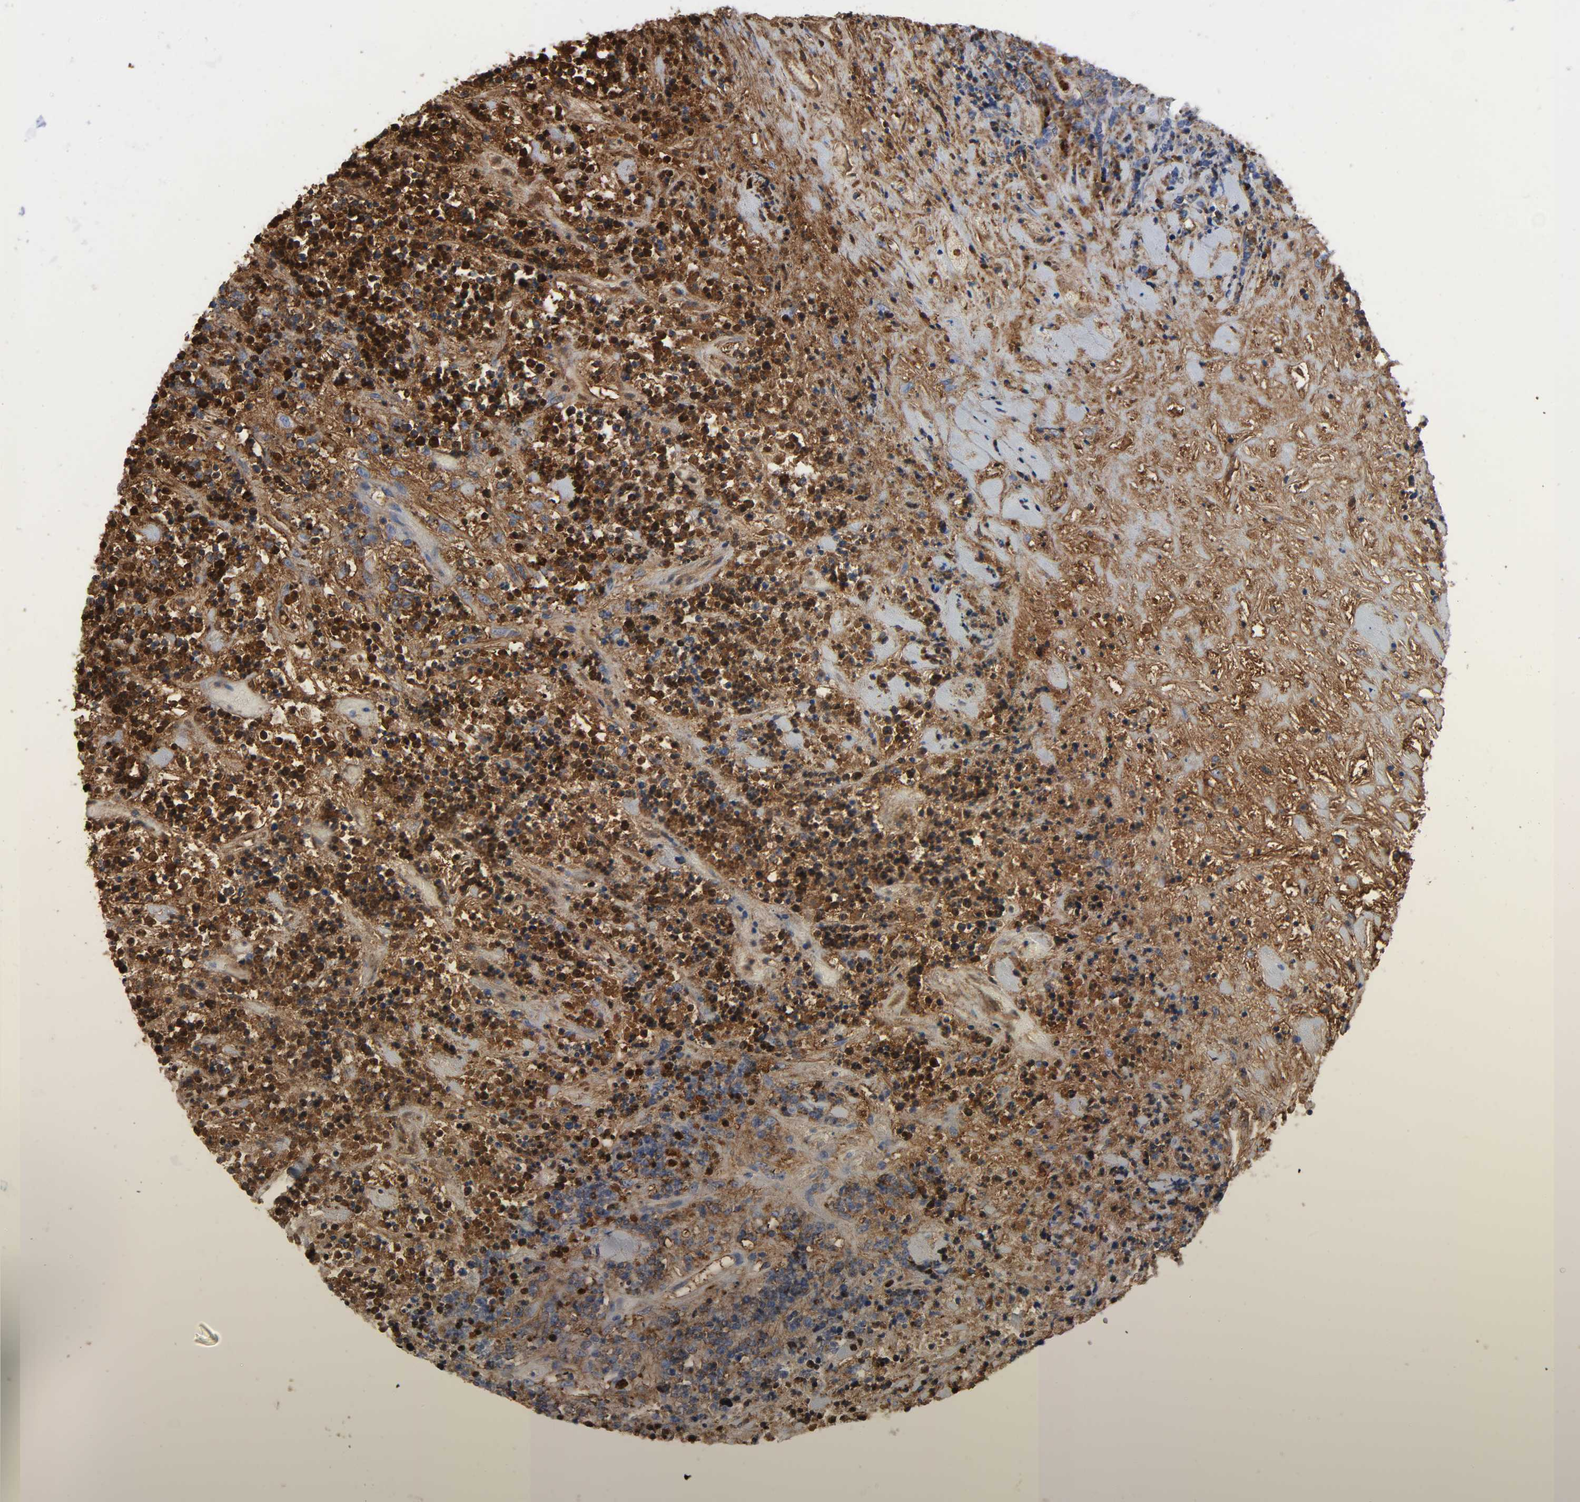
{"staining": {"intensity": "strong", "quantity": "25%-75%", "location": "nuclear"}, "tissue": "lymphoma", "cell_type": "Tumor cells", "image_type": "cancer", "snomed": [{"axis": "morphology", "description": "Malignant lymphoma, non-Hodgkin's type, High grade"}, {"axis": "topography", "description": "Soft tissue"}], "caption": "IHC micrograph of human lymphoma stained for a protein (brown), which reveals high levels of strong nuclear staining in approximately 25%-75% of tumor cells.", "gene": "FBLN1", "patient": {"sex": "male", "age": 18}}